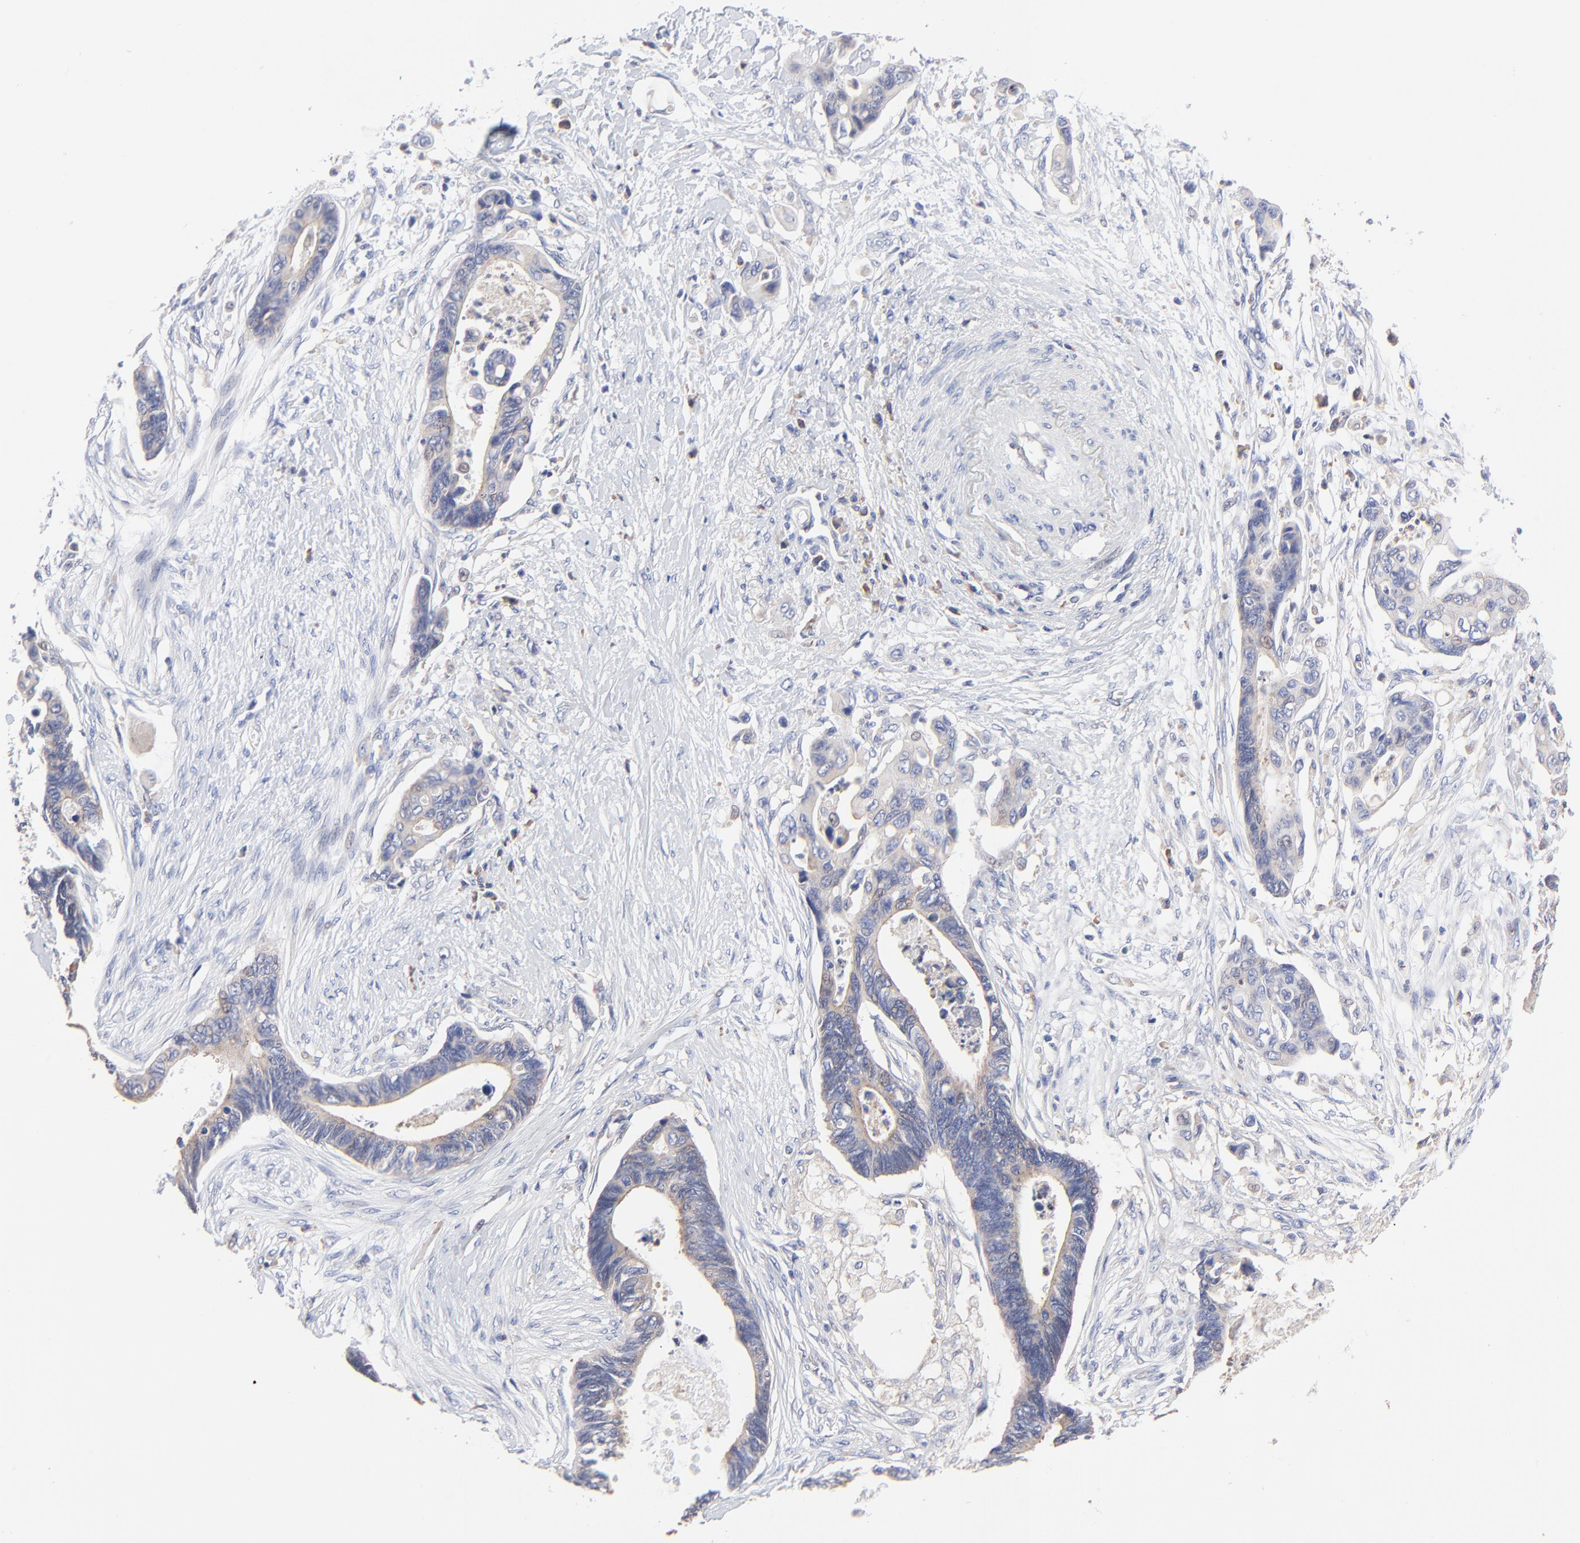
{"staining": {"intensity": "weak", "quantity": ">75%", "location": "cytoplasmic/membranous"}, "tissue": "pancreatic cancer", "cell_type": "Tumor cells", "image_type": "cancer", "snomed": [{"axis": "morphology", "description": "Adenocarcinoma, NOS"}, {"axis": "topography", "description": "Pancreas"}], "caption": "Immunohistochemical staining of pancreatic adenocarcinoma exhibits weak cytoplasmic/membranous protein expression in about >75% of tumor cells.", "gene": "PPFIBP2", "patient": {"sex": "female", "age": 70}}